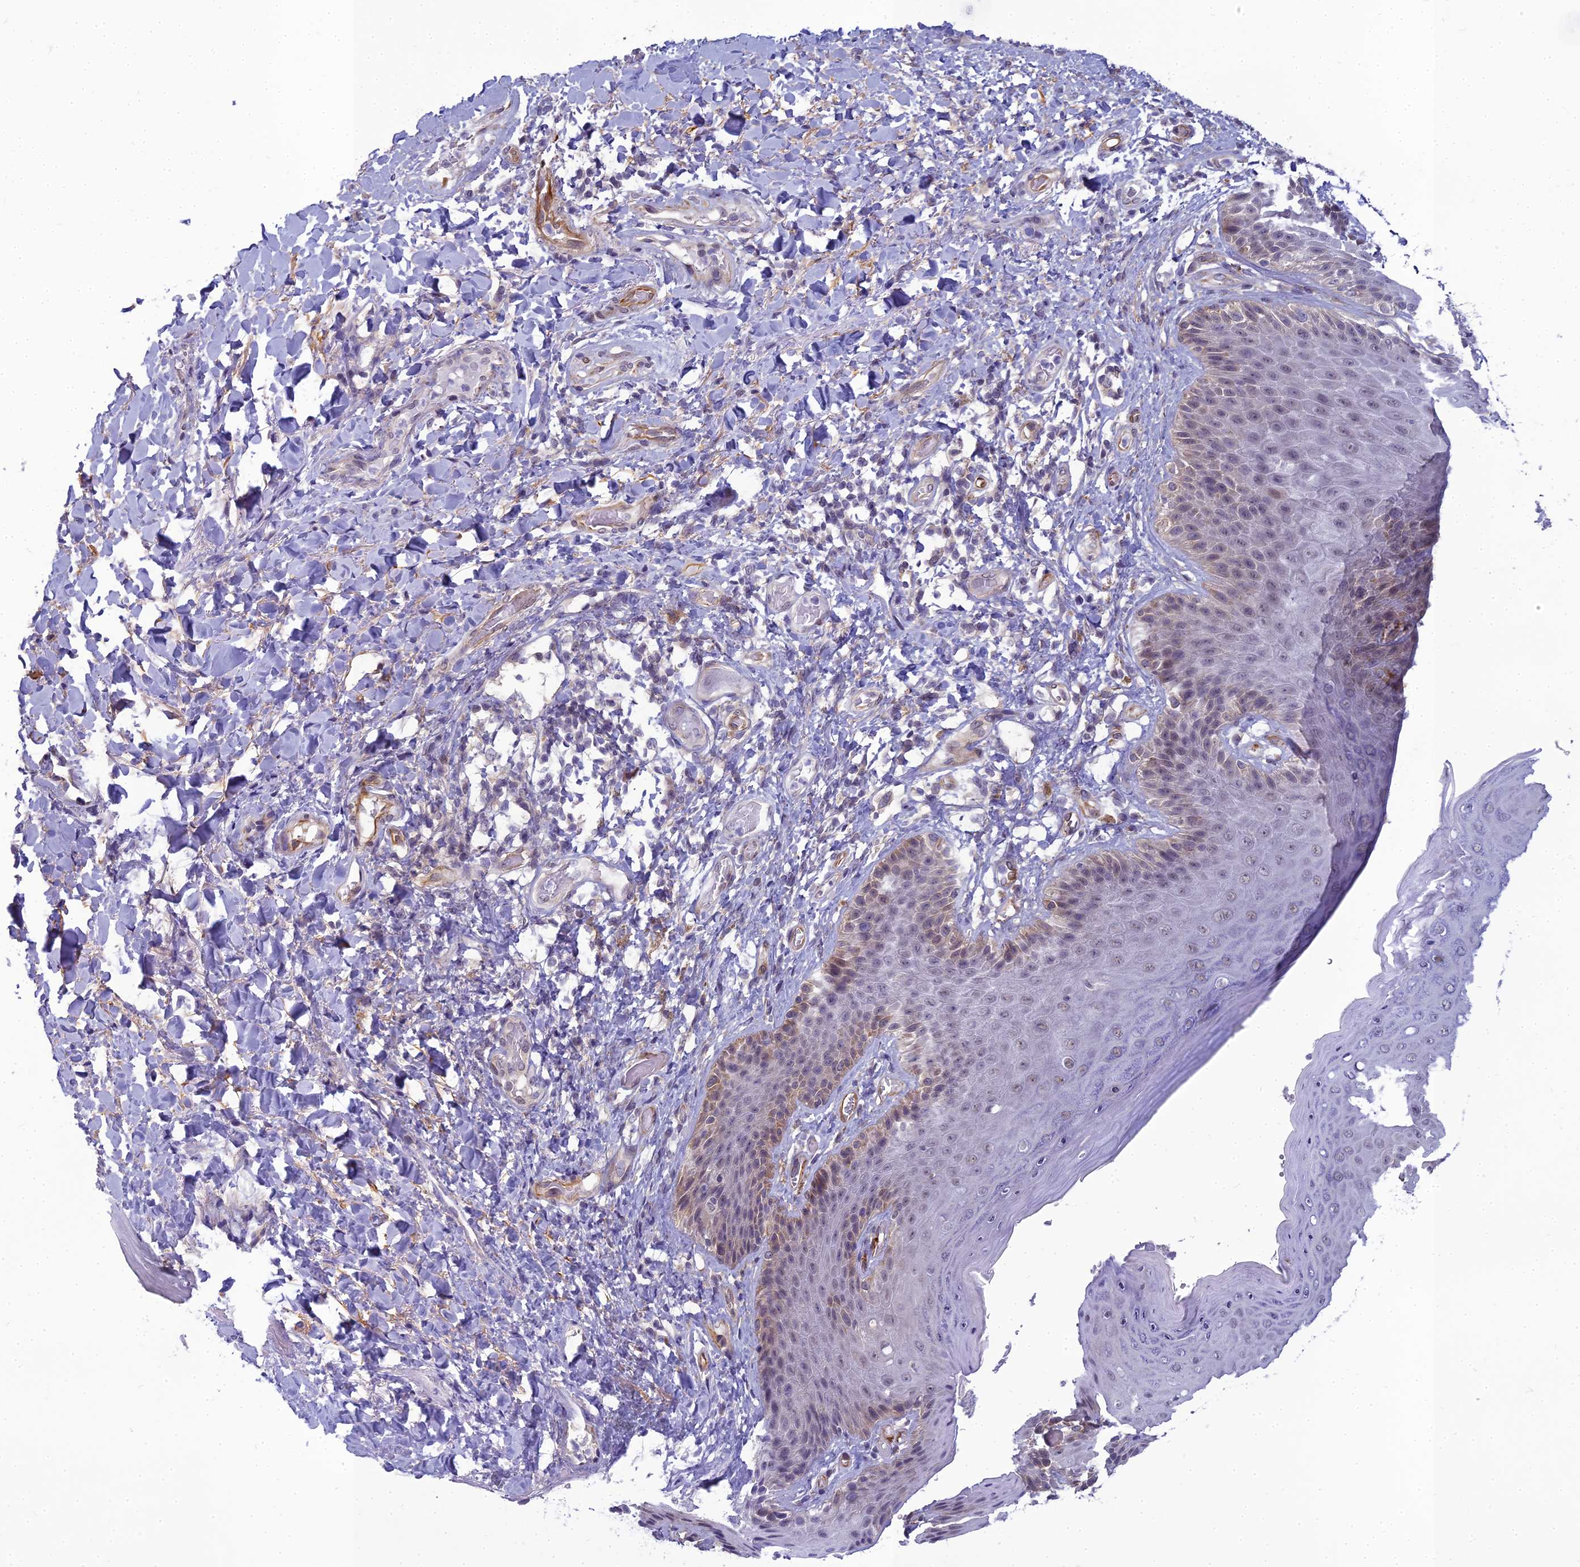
{"staining": {"intensity": "moderate", "quantity": "<25%", "location": "cytoplasmic/membranous,nuclear"}, "tissue": "skin", "cell_type": "Epidermal cells", "image_type": "normal", "snomed": [{"axis": "morphology", "description": "Normal tissue, NOS"}, {"axis": "topography", "description": "Anal"}], "caption": "Moderate cytoplasmic/membranous,nuclear protein expression is identified in about <25% of epidermal cells in skin. (IHC, brightfield microscopy, high magnification).", "gene": "RGL3", "patient": {"sex": "female", "age": 89}}